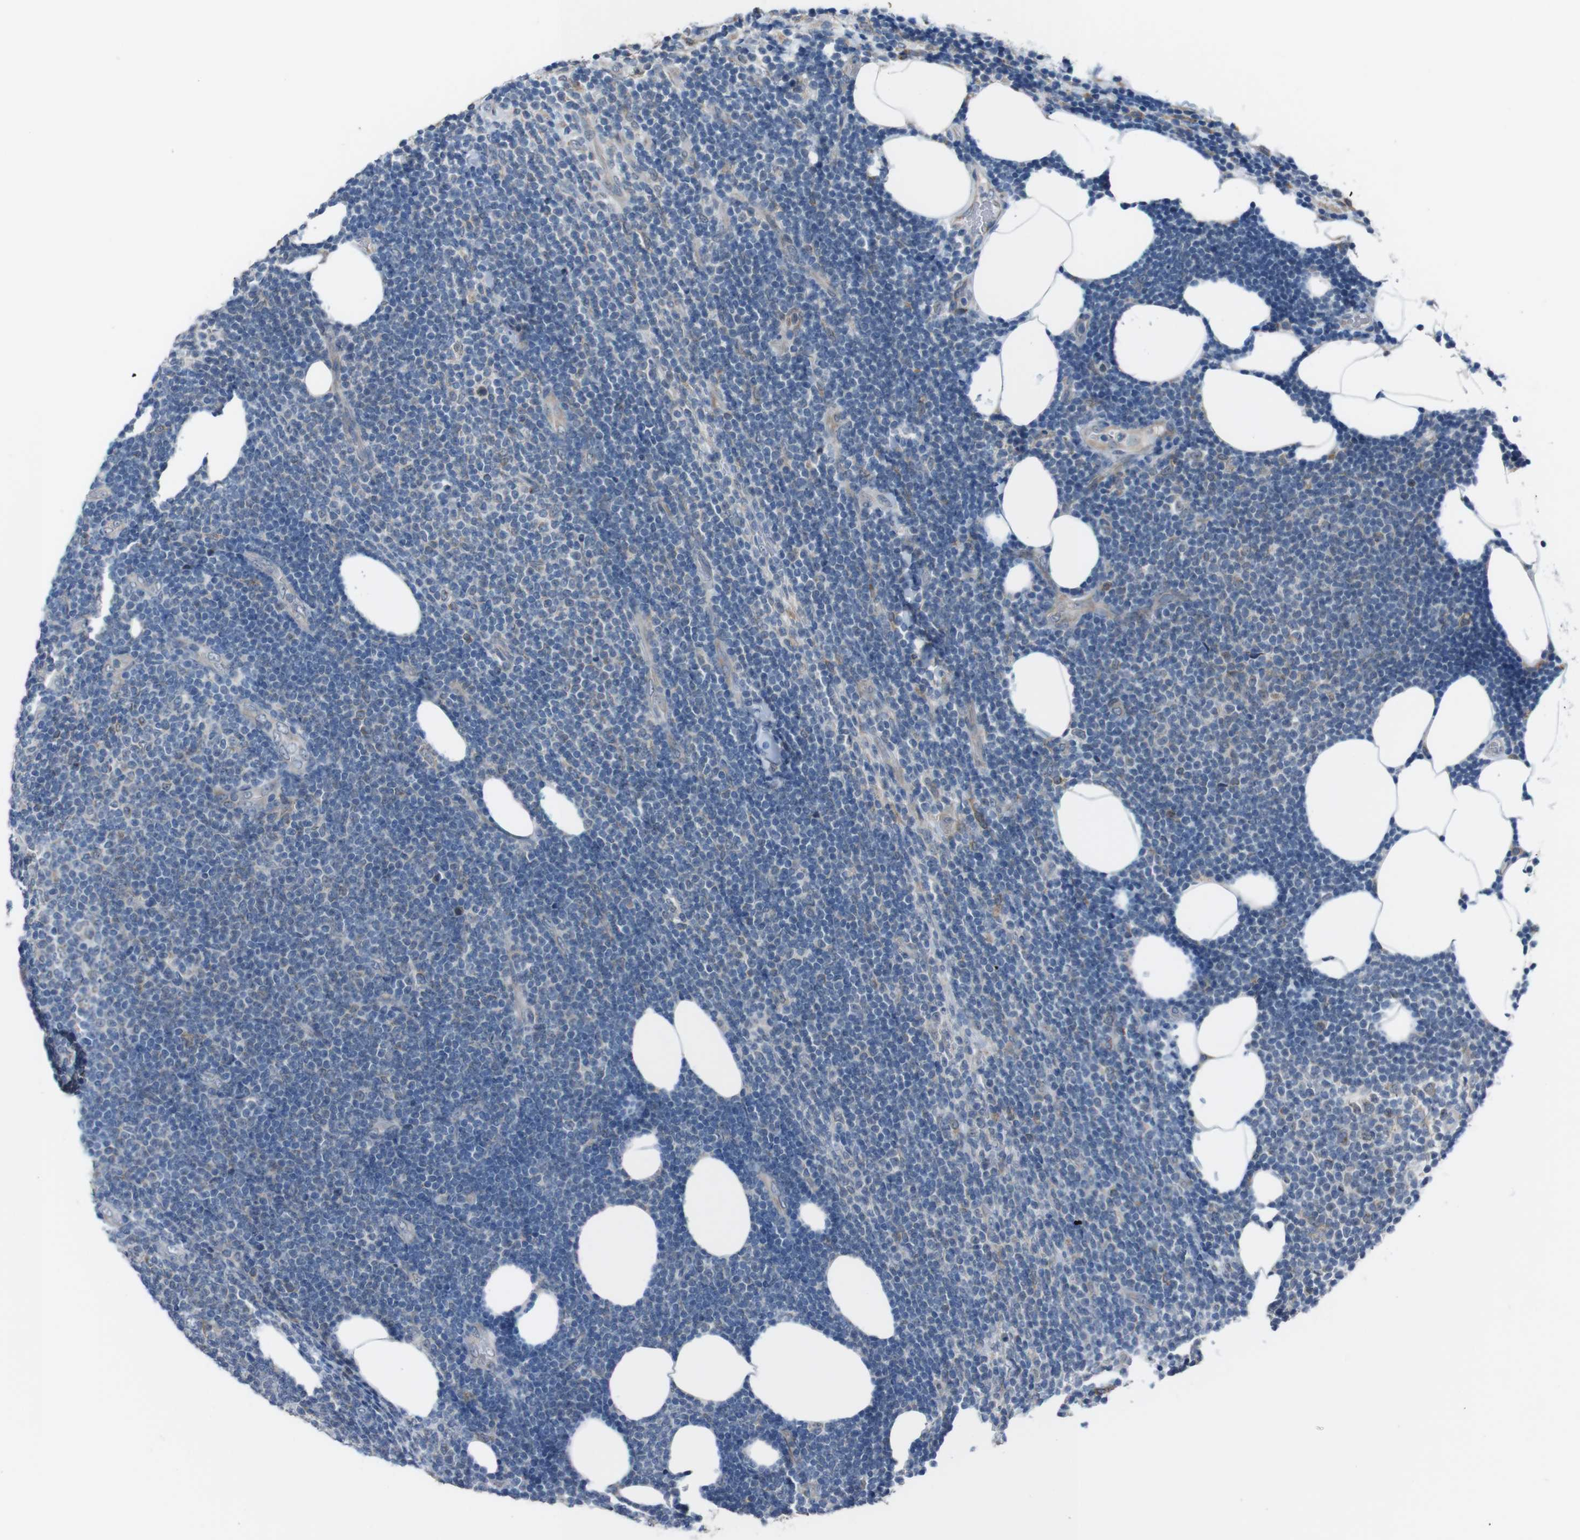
{"staining": {"intensity": "negative", "quantity": "none", "location": "none"}, "tissue": "lymphoma", "cell_type": "Tumor cells", "image_type": "cancer", "snomed": [{"axis": "morphology", "description": "Malignant lymphoma, non-Hodgkin's type, Low grade"}, {"axis": "topography", "description": "Lymph node"}], "caption": "Tumor cells show no significant protein positivity in lymphoma.", "gene": "CDH22", "patient": {"sex": "male", "age": 66}}